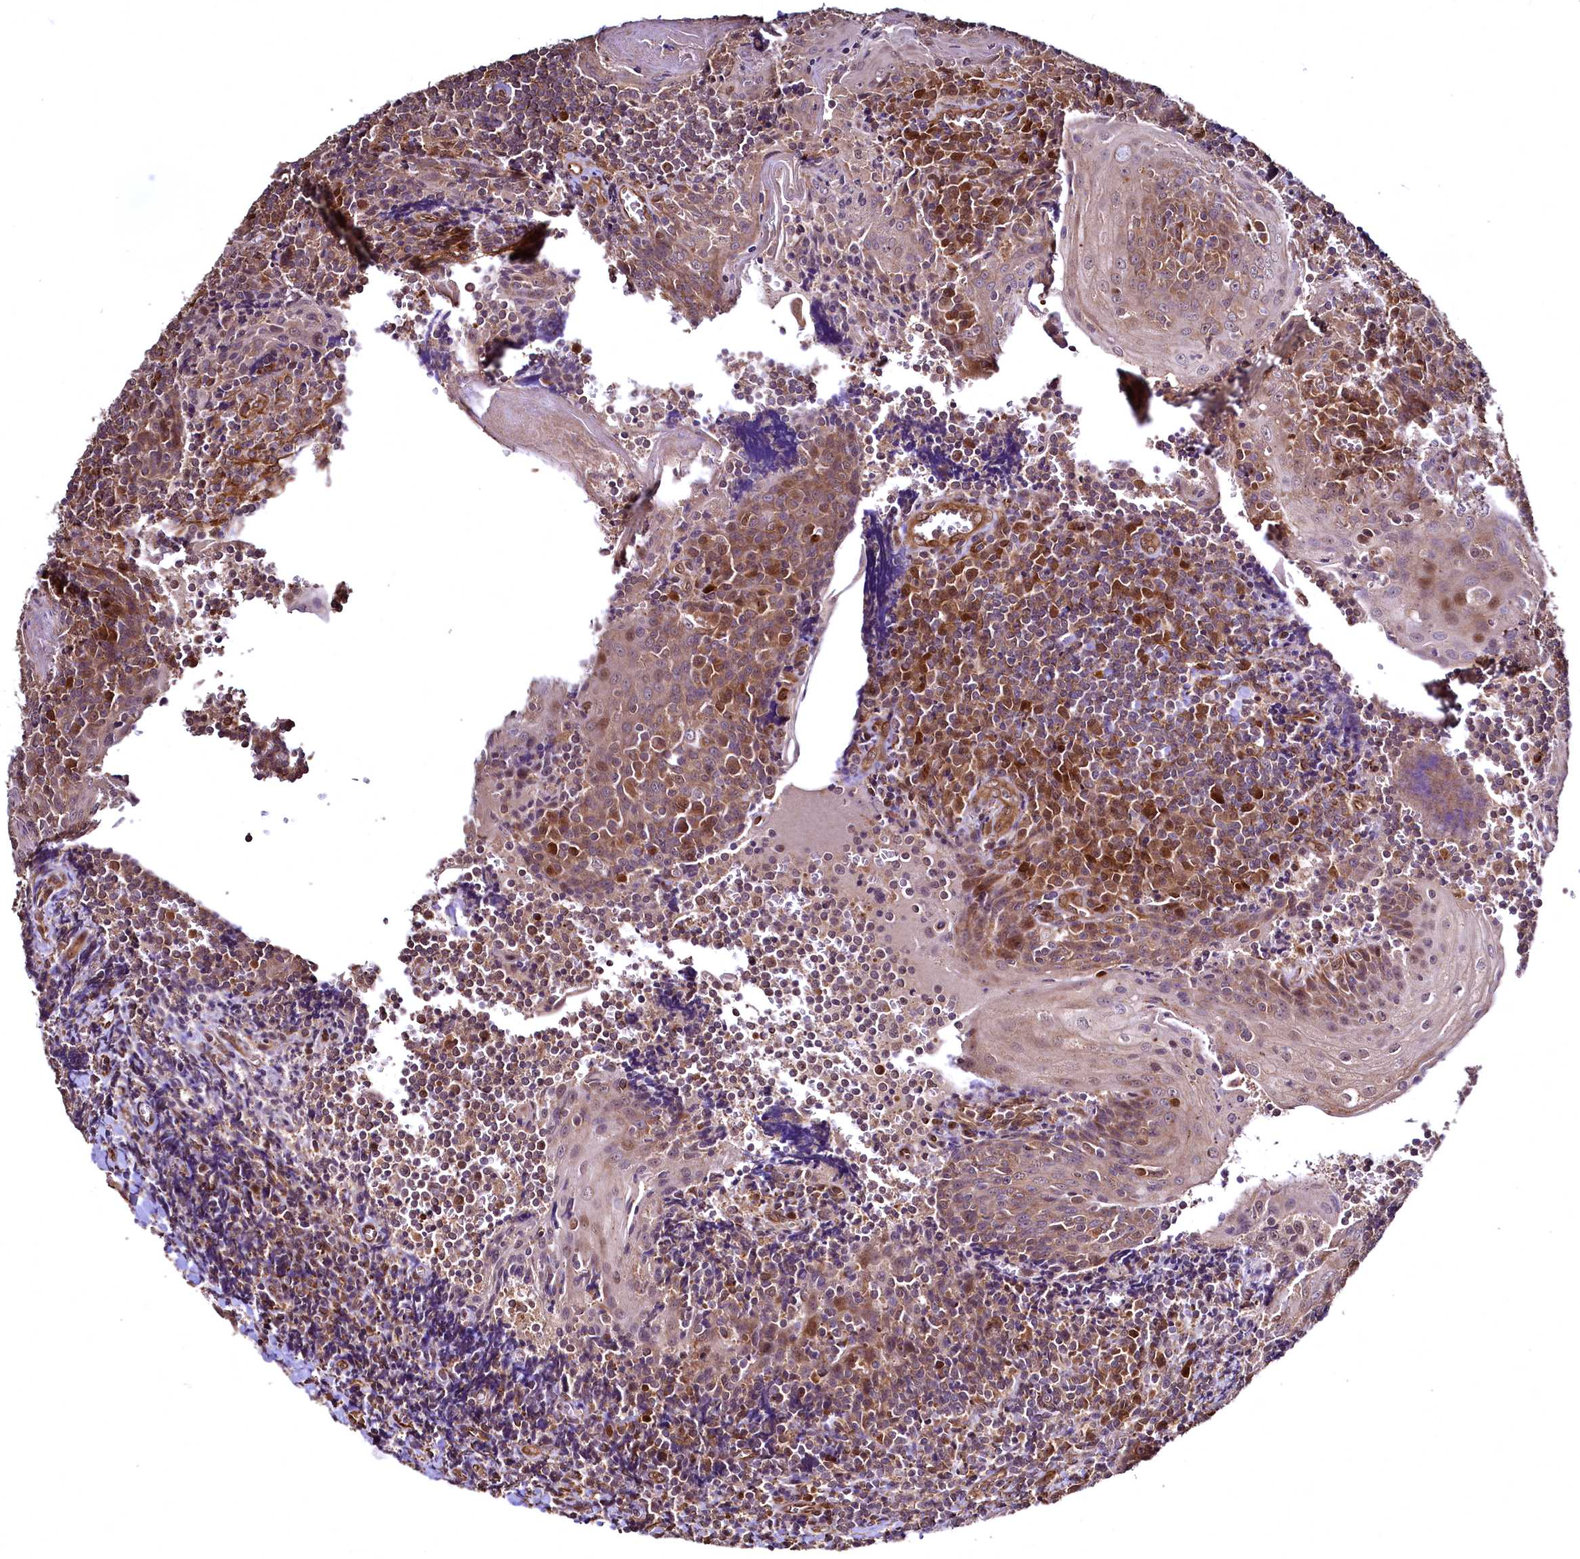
{"staining": {"intensity": "weak", "quantity": "25%-75%", "location": "cytoplasmic/membranous"}, "tissue": "tonsil", "cell_type": "Germinal center cells", "image_type": "normal", "snomed": [{"axis": "morphology", "description": "Normal tissue, NOS"}, {"axis": "topography", "description": "Tonsil"}], "caption": "Immunohistochemical staining of unremarkable tonsil displays 25%-75% levels of weak cytoplasmic/membranous protein staining in about 25%-75% of germinal center cells. (DAB IHC, brown staining for protein, blue staining for nuclei).", "gene": "TBCEL", "patient": {"sex": "male", "age": 27}}